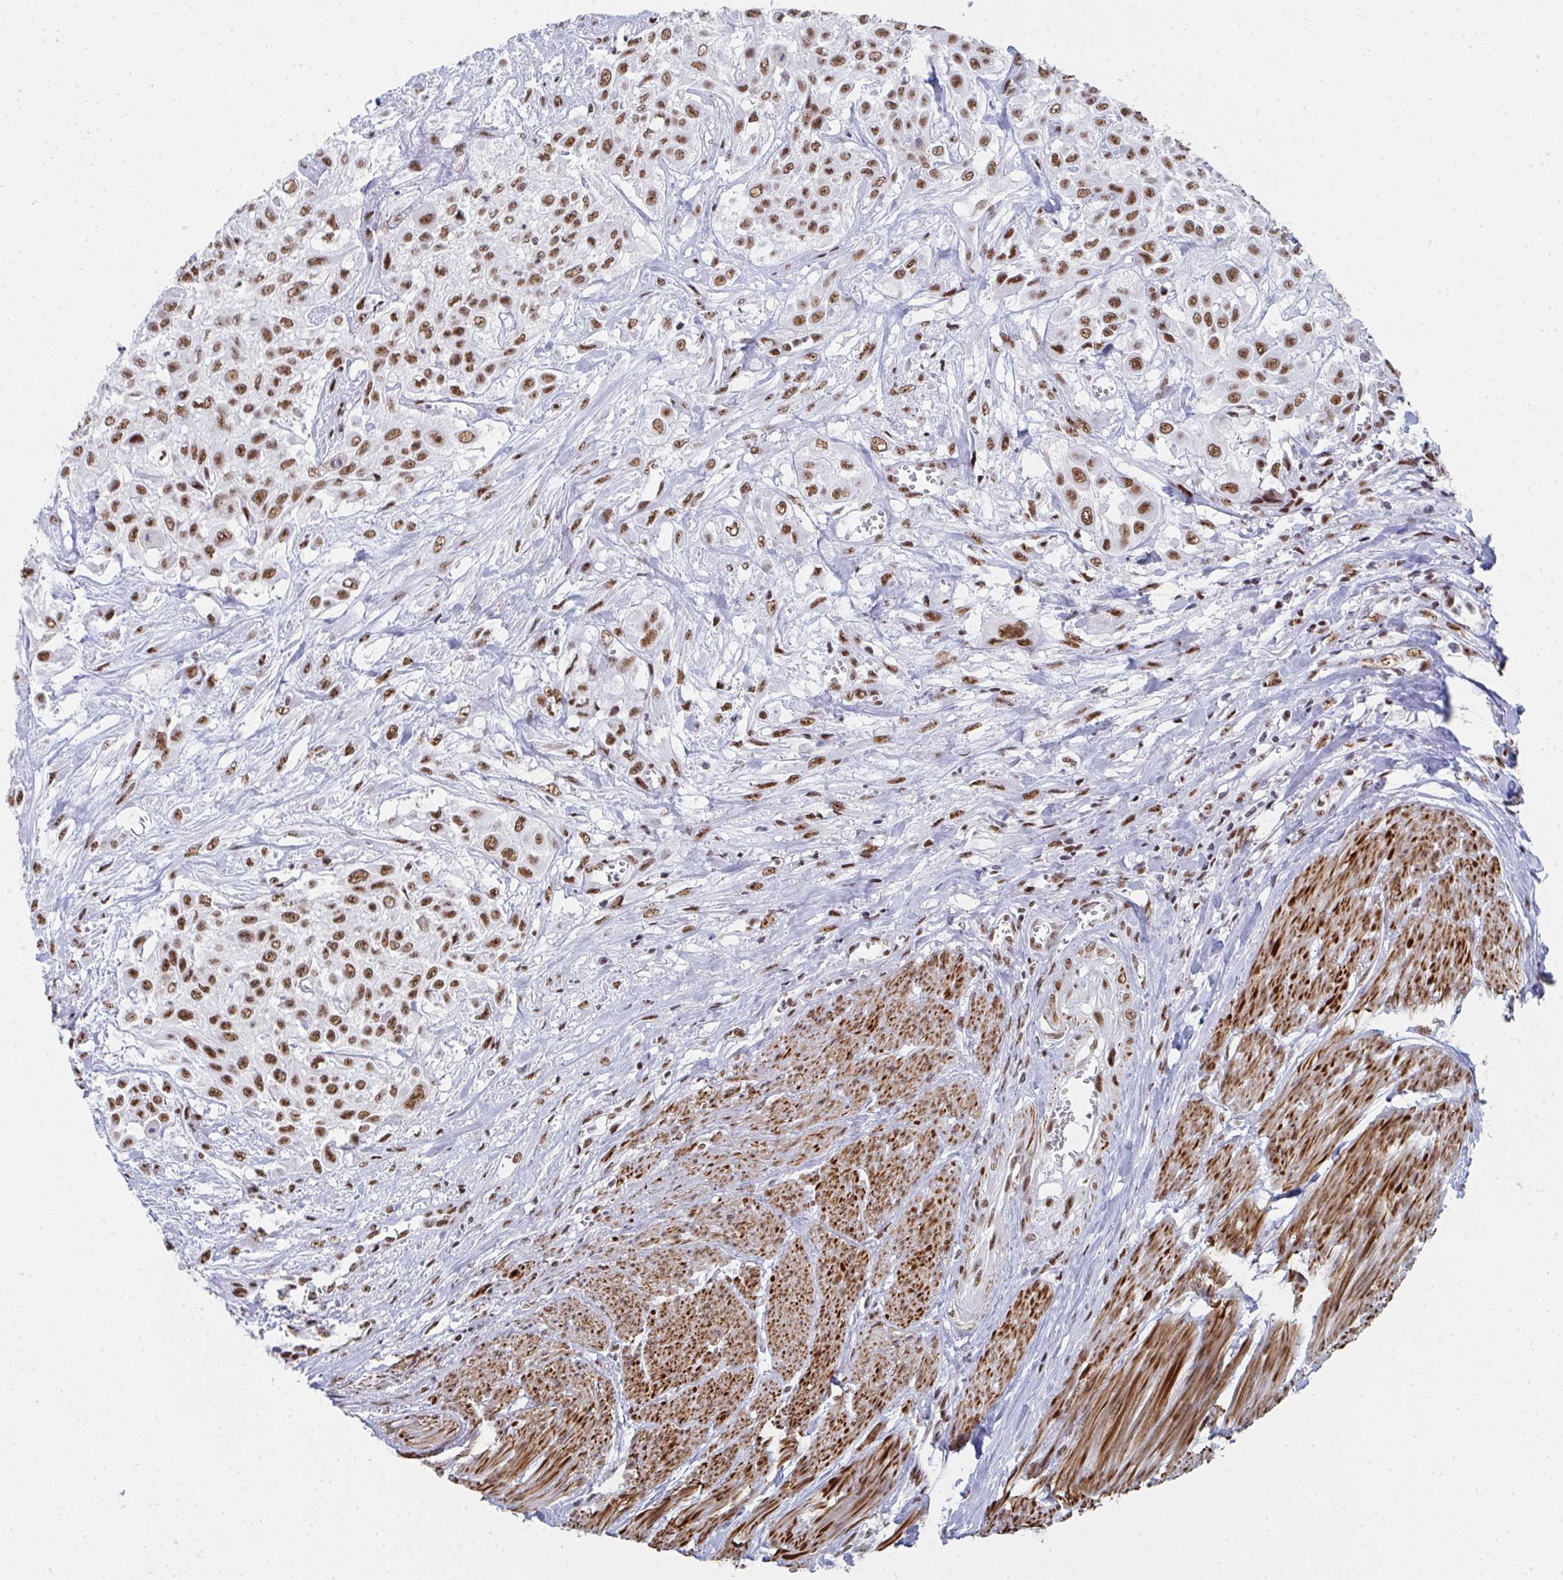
{"staining": {"intensity": "moderate", "quantity": ">75%", "location": "nuclear"}, "tissue": "urothelial cancer", "cell_type": "Tumor cells", "image_type": "cancer", "snomed": [{"axis": "morphology", "description": "Urothelial carcinoma, High grade"}, {"axis": "topography", "description": "Urinary bladder"}], "caption": "The immunohistochemical stain shows moderate nuclear expression in tumor cells of urothelial cancer tissue. Nuclei are stained in blue.", "gene": "SNRNP70", "patient": {"sex": "male", "age": 57}}